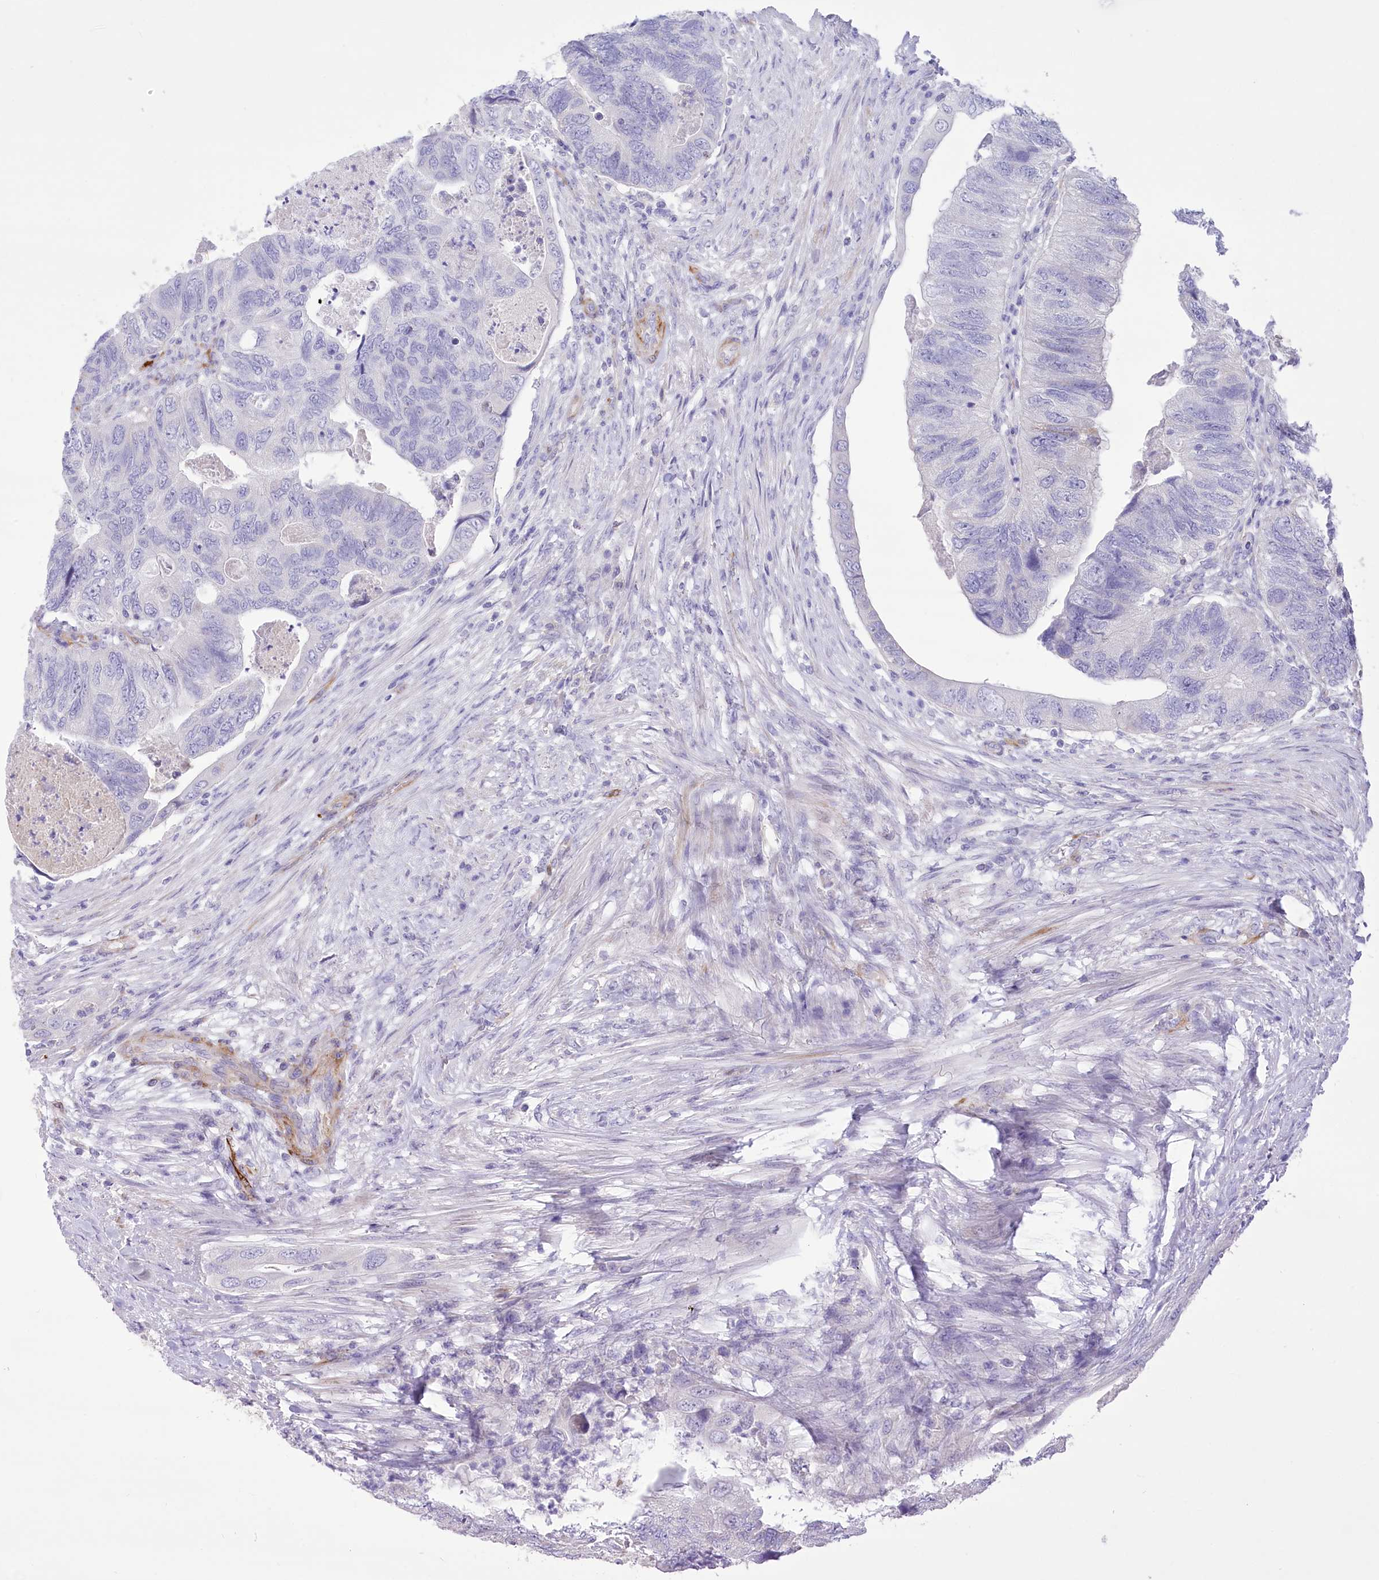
{"staining": {"intensity": "negative", "quantity": "none", "location": "none"}, "tissue": "colorectal cancer", "cell_type": "Tumor cells", "image_type": "cancer", "snomed": [{"axis": "morphology", "description": "Adenocarcinoma, NOS"}, {"axis": "topography", "description": "Rectum"}], "caption": "The IHC histopathology image has no significant positivity in tumor cells of colorectal cancer tissue. Nuclei are stained in blue.", "gene": "ANGPTL3", "patient": {"sex": "male", "age": 63}}